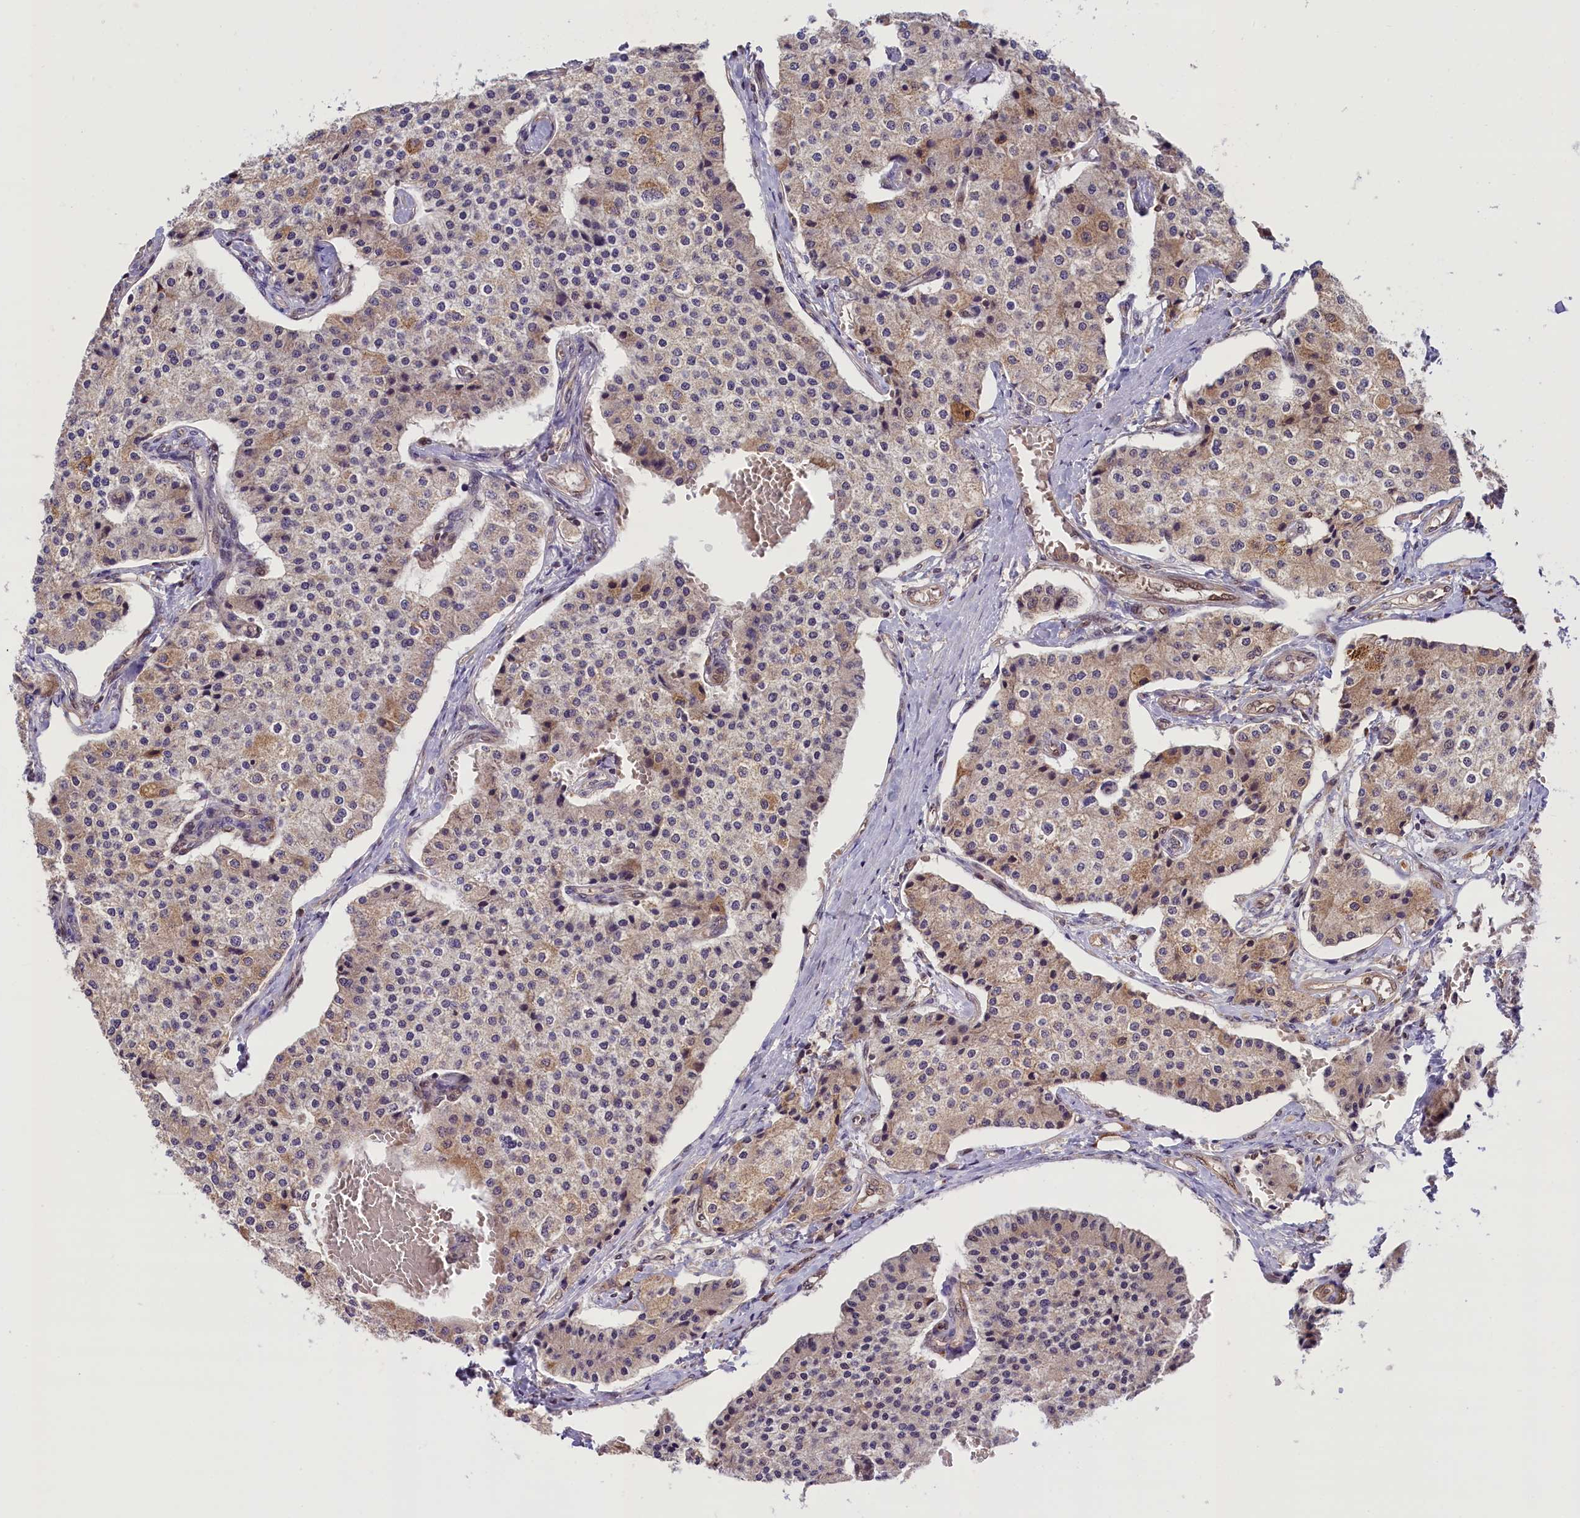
{"staining": {"intensity": "weak", "quantity": "25%-75%", "location": "cytoplasmic/membranous"}, "tissue": "carcinoid", "cell_type": "Tumor cells", "image_type": "cancer", "snomed": [{"axis": "morphology", "description": "Carcinoid, malignant, NOS"}, {"axis": "topography", "description": "Colon"}], "caption": "A histopathology image of carcinoid stained for a protein shows weak cytoplasmic/membranous brown staining in tumor cells.", "gene": "CARD8", "patient": {"sex": "female", "age": 52}}